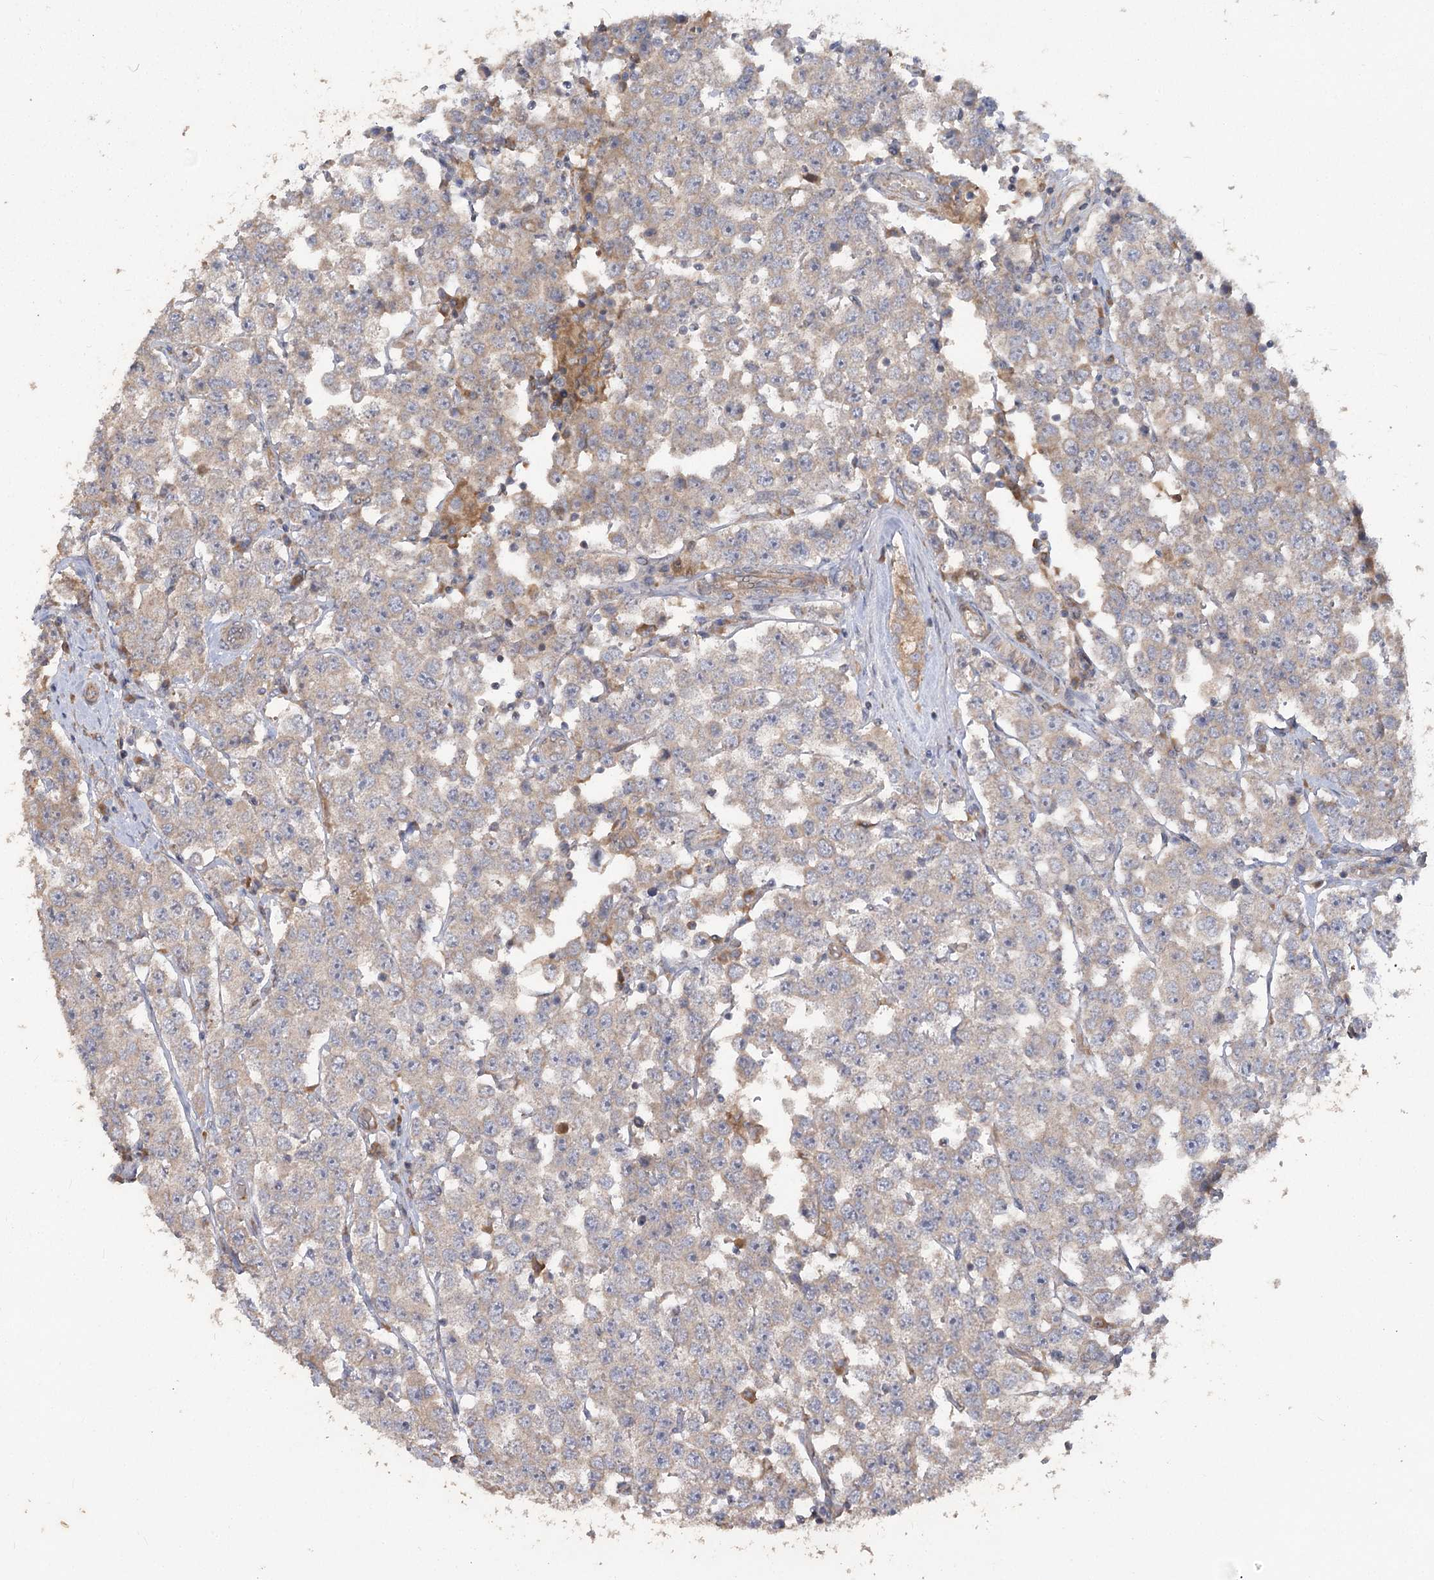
{"staining": {"intensity": "weak", "quantity": "<25%", "location": "cytoplasmic/membranous"}, "tissue": "testis cancer", "cell_type": "Tumor cells", "image_type": "cancer", "snomed": [{"axis": "morphology", "description": "Seminoma, NOS"}, {"axis": "topography", "description": "Testis"}], "caption": "Immunohistochemical staining of human testis seminoma shows no significant expression in tumor cells. Nuclei are stained in blue.", "gene": "RIN2", "patient": {"sex": "male", "age": 28}}